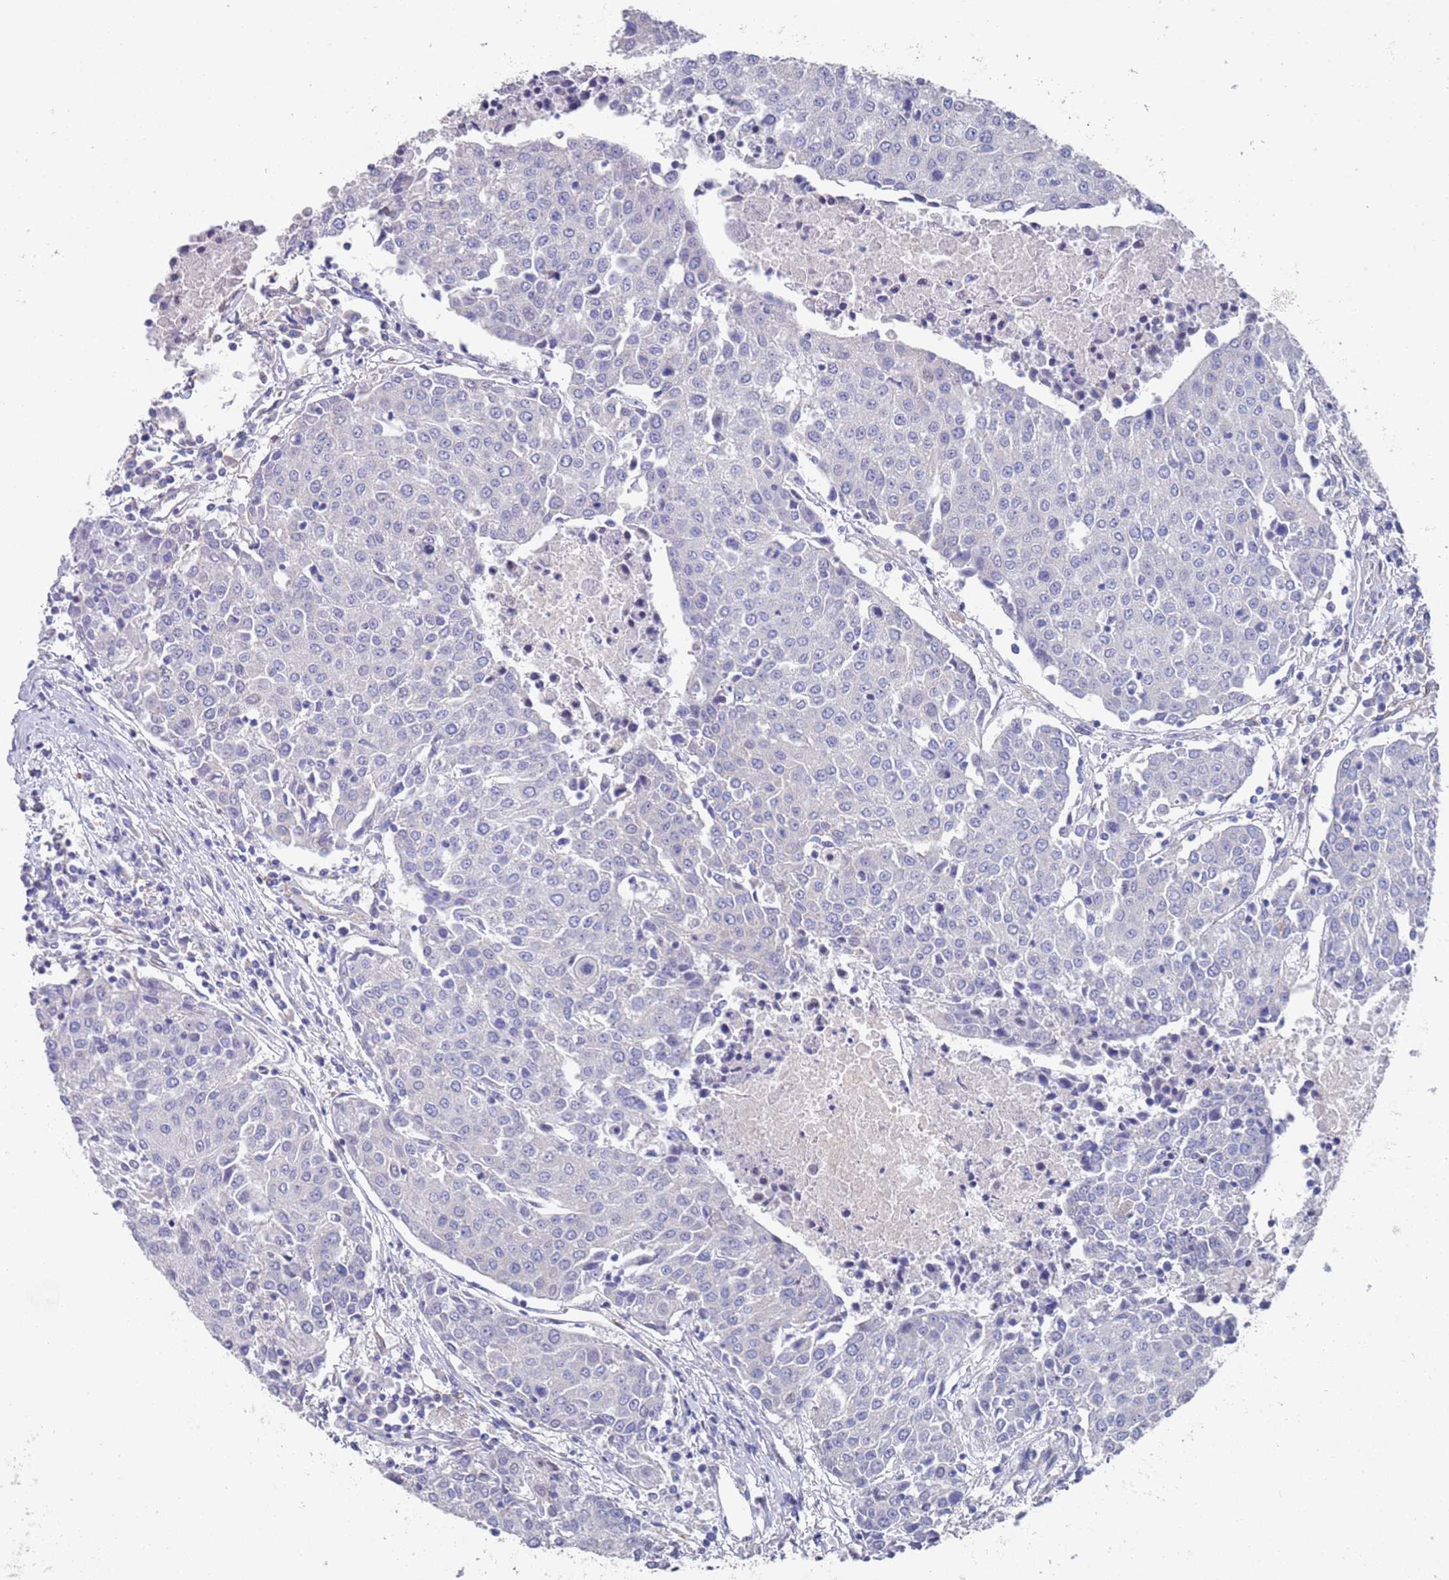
{"staining": {"intensity": "negative", "quantity": "none", "location": "none"}, "tissue": "urothelial cancer", "cell_type": "Tumor cells", "image_type": "cancer", "snomed": [{"axis": "morphology", "description": "Urothelial carcinoma, High grade"}, {"axis": "topography", "description": "Urinary bladder"}], "caption": "The micrograph displays no staining of tumor cells in urothelial cancer. (Brightfield microscopy of DAB (3,3'-diaminobenzidine) IHC at high magnification).", "gene": "ANK2", "patient": {"sex": "female", "age": 85}}